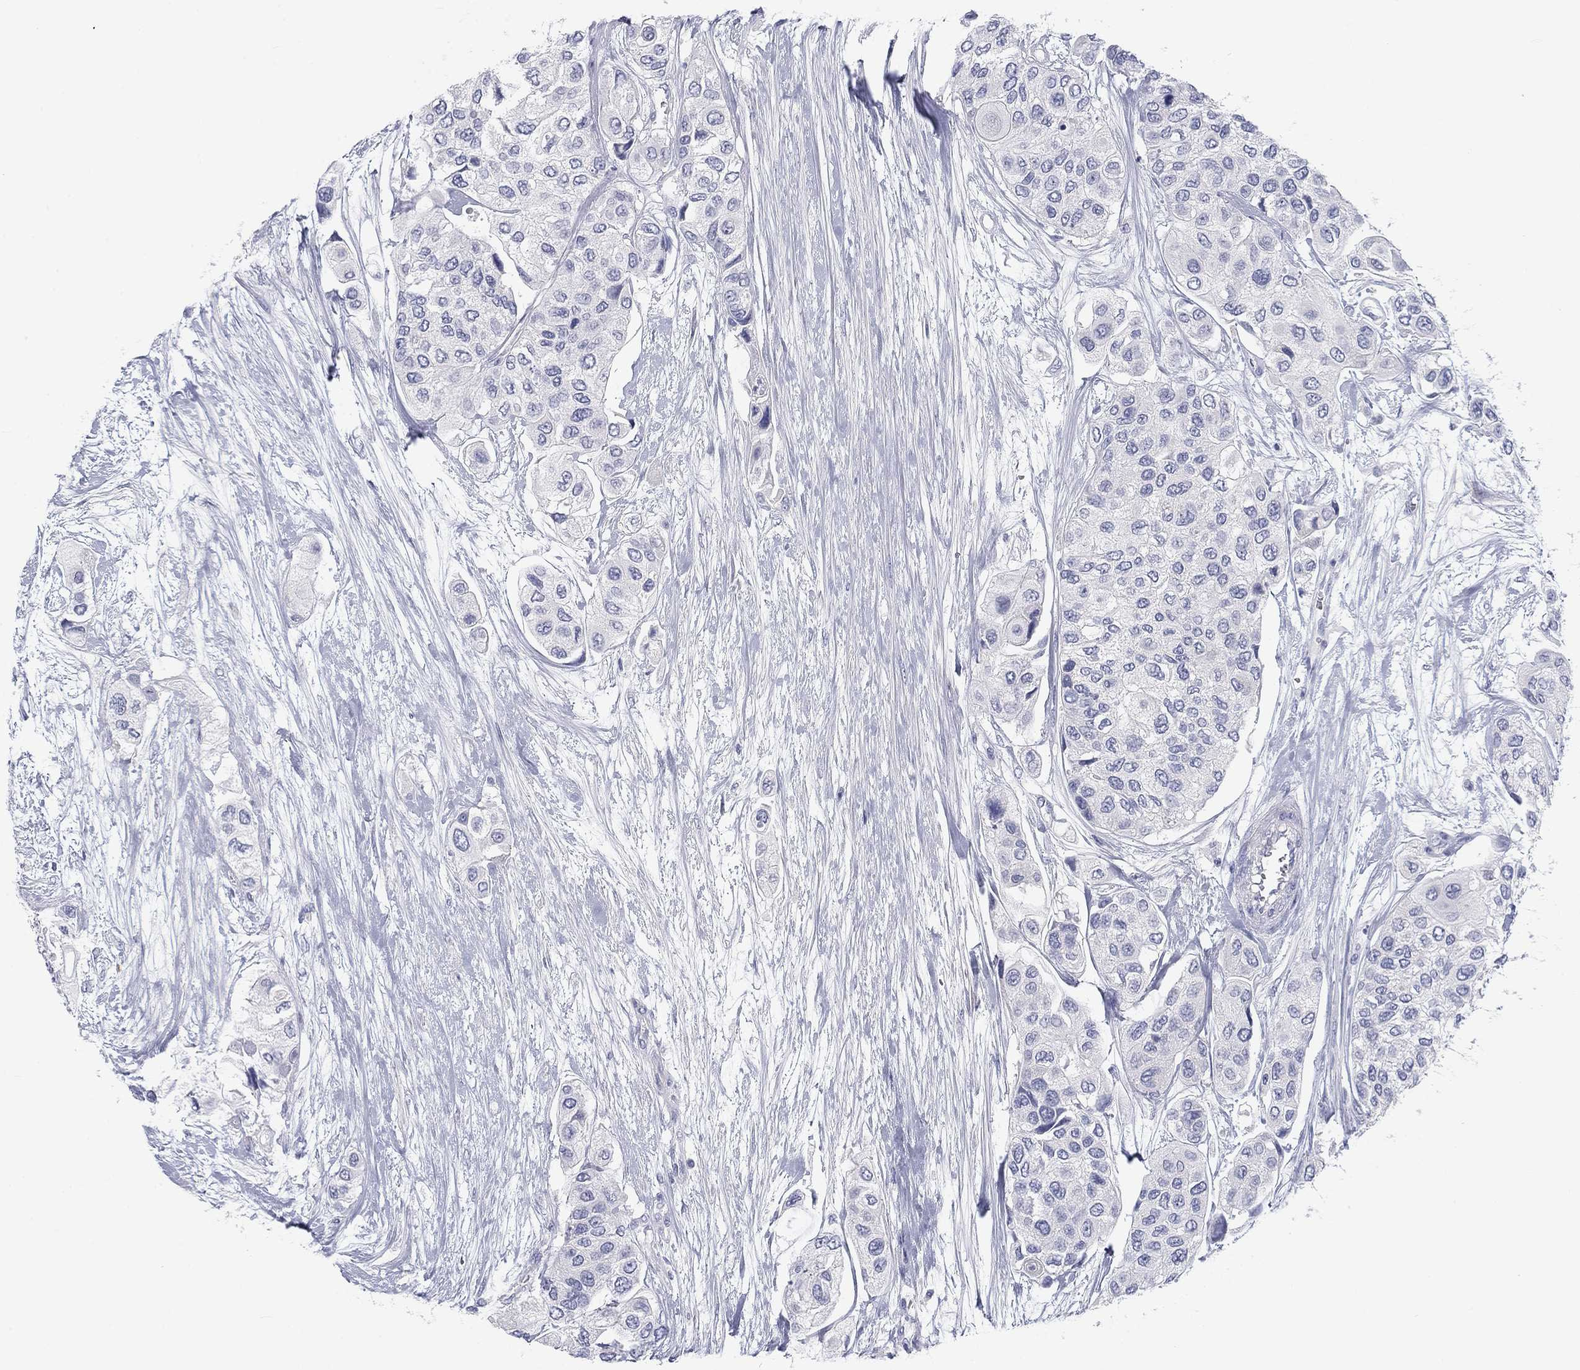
{"staining": {"intensity": "negative", "quantity": "none", "location": "none"}, "tissue": "urothelial cancer", "cell_type": "Tumor cells", "image_type": "cancer", "snomed": [{"axis": "morphology", "description": "Urothelial carcinoma, High grade"}, {"axis": "topography", "description": "Urinary bladder"}], "caption": "This is a micrograph of immunohistochemistry staining of urothelial cancer, which shows no staining in tumor cells. (DAB (3,3'-diaminobenzidine) immunohistochemistry with hematoxylin counter stain).", "gene": "CALB1", "patient": {"sex": "male", "age": 77}}